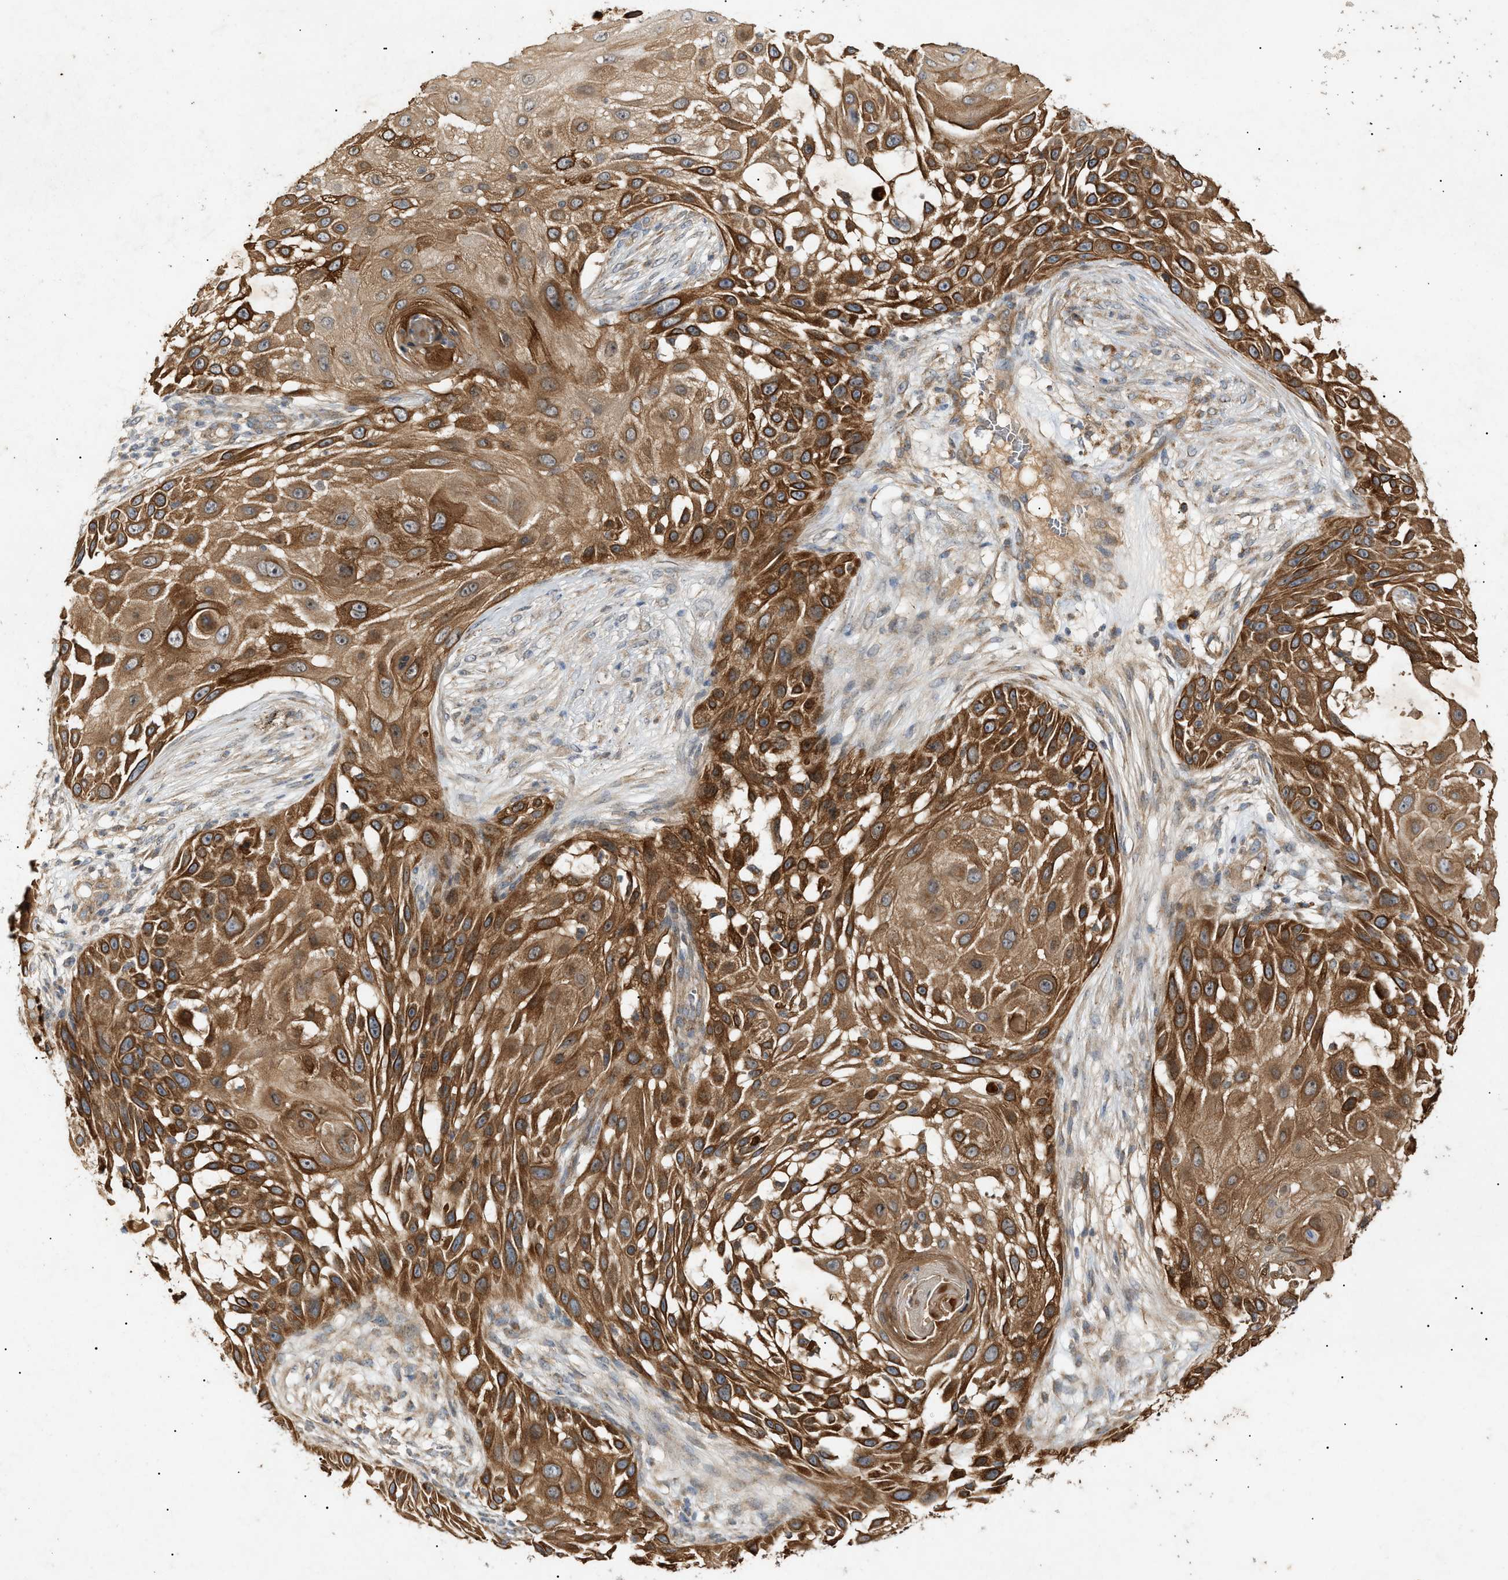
{"staining": {"intensity": "strong", "quantity": ">75%", "location": "cytoplasmic/membranous"}, "tissue": "skin cancer", "cell_type": "Tumor cells", "image_type": "cancer", "snomed": [{"axis": "morphology", "description": "Squamous cell carcinoma, NOS"}, {"axis": "topography", "description": "Skin"}], "caption": "There is high levels of strong cytoplasmic/membranous staining in tumor cells of skin cancer, as demonstrated by immunohistochemical staining (brown color).", "gene": "MTCH1", "patient": {"sex": "female", "age": 44}}